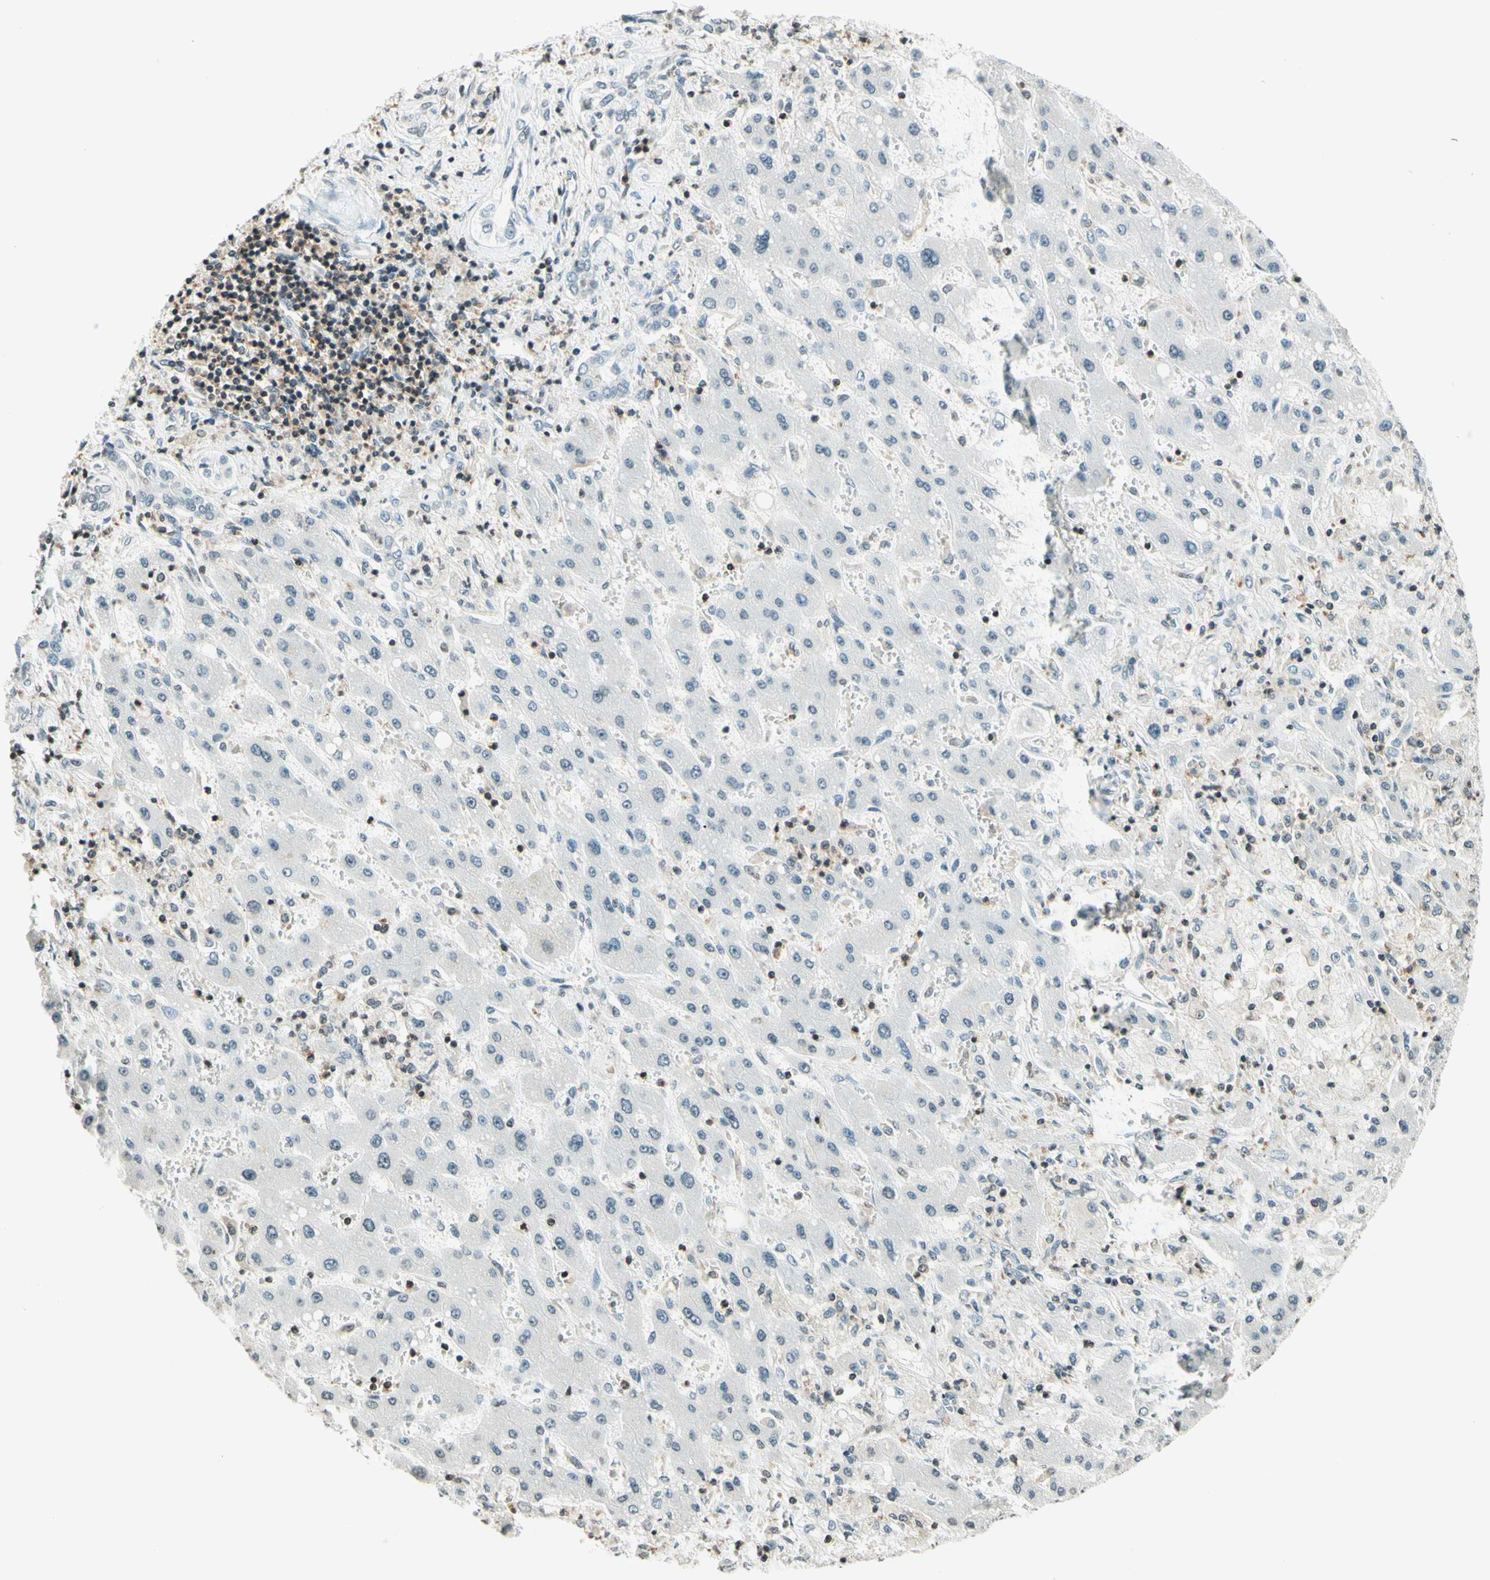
{"staining": {"intensity": "negative", "quantity": "none", "location": "none"}, "tissue": "liver cancer", "cell_type": "Tumor cells", "image_type": "cancer", "snomed": [{"axis": "morphology", "description": "Cholangiocarcinoma"}, {"axis": "topography", "description": "Liver"}], "caption": "Immunohistochemistry of liver cancer displays no staining in tumor cells.", "gene": "WIPF1", "patient": {"sex": "male", "age": 50}}